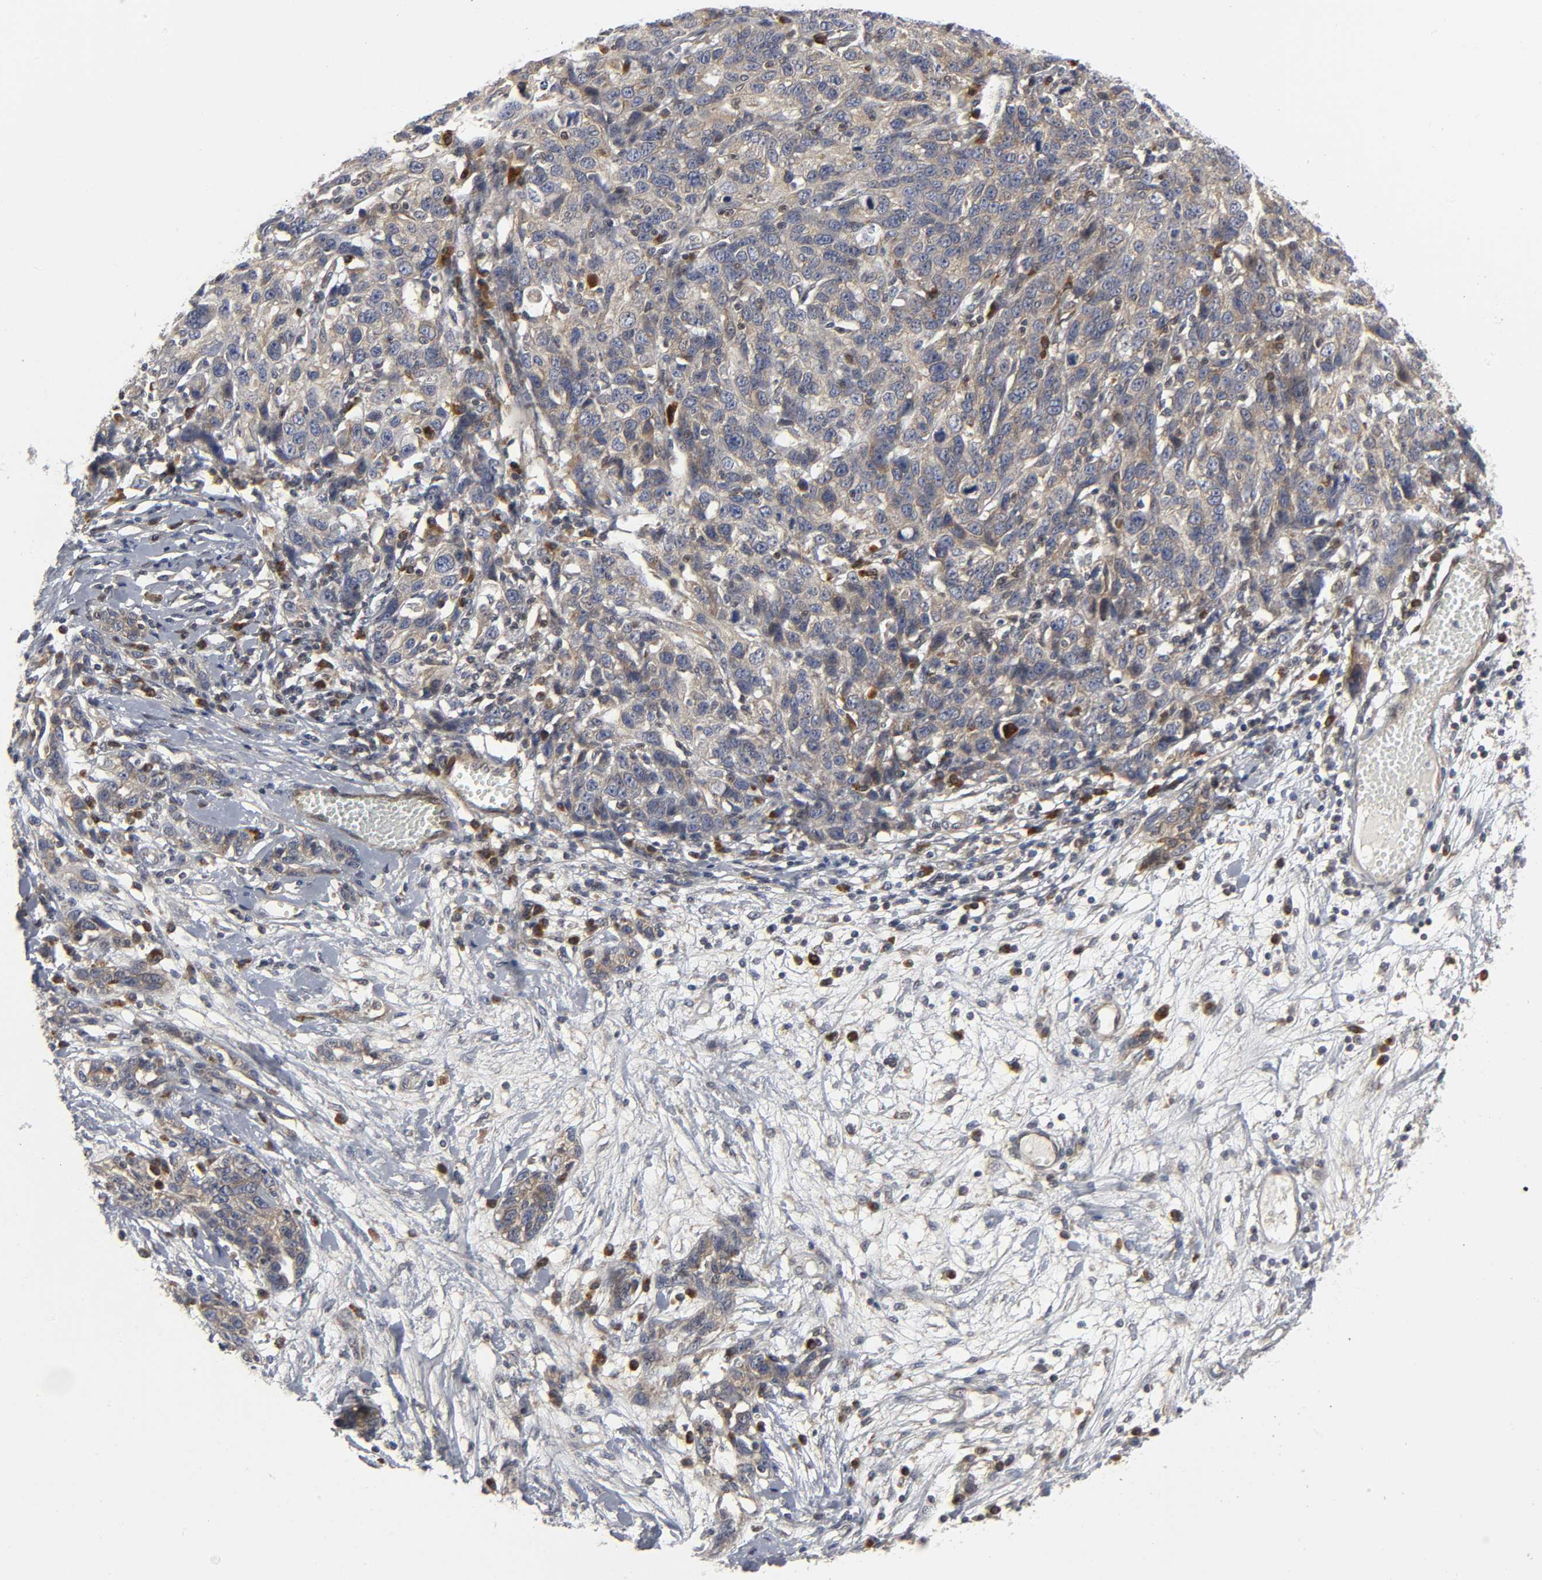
{"staining": {"intensity": "weak", "quantity": "<25%", "location": "cytoplasmic/membranous"}, "tissue": "ovarian cancer", "cell_type": "Tumor cells", "image_type": "cancer", "snomed": [{"axis": "morphology", "description": "Cystadenocarcinoma, serous, NOS"}, {"axis": "topography", "description": "Ovary"}], "caption": "A high-resolution photomicrograph shows IHC staining of ovarian cancer (serous cystadenocarcinoma), which displays no significant staining in tumor cells. (DAB IHC with hematoxylin counter stain).", "gene": "ASB6", "patient": {"sex": "female", "age": 71}}